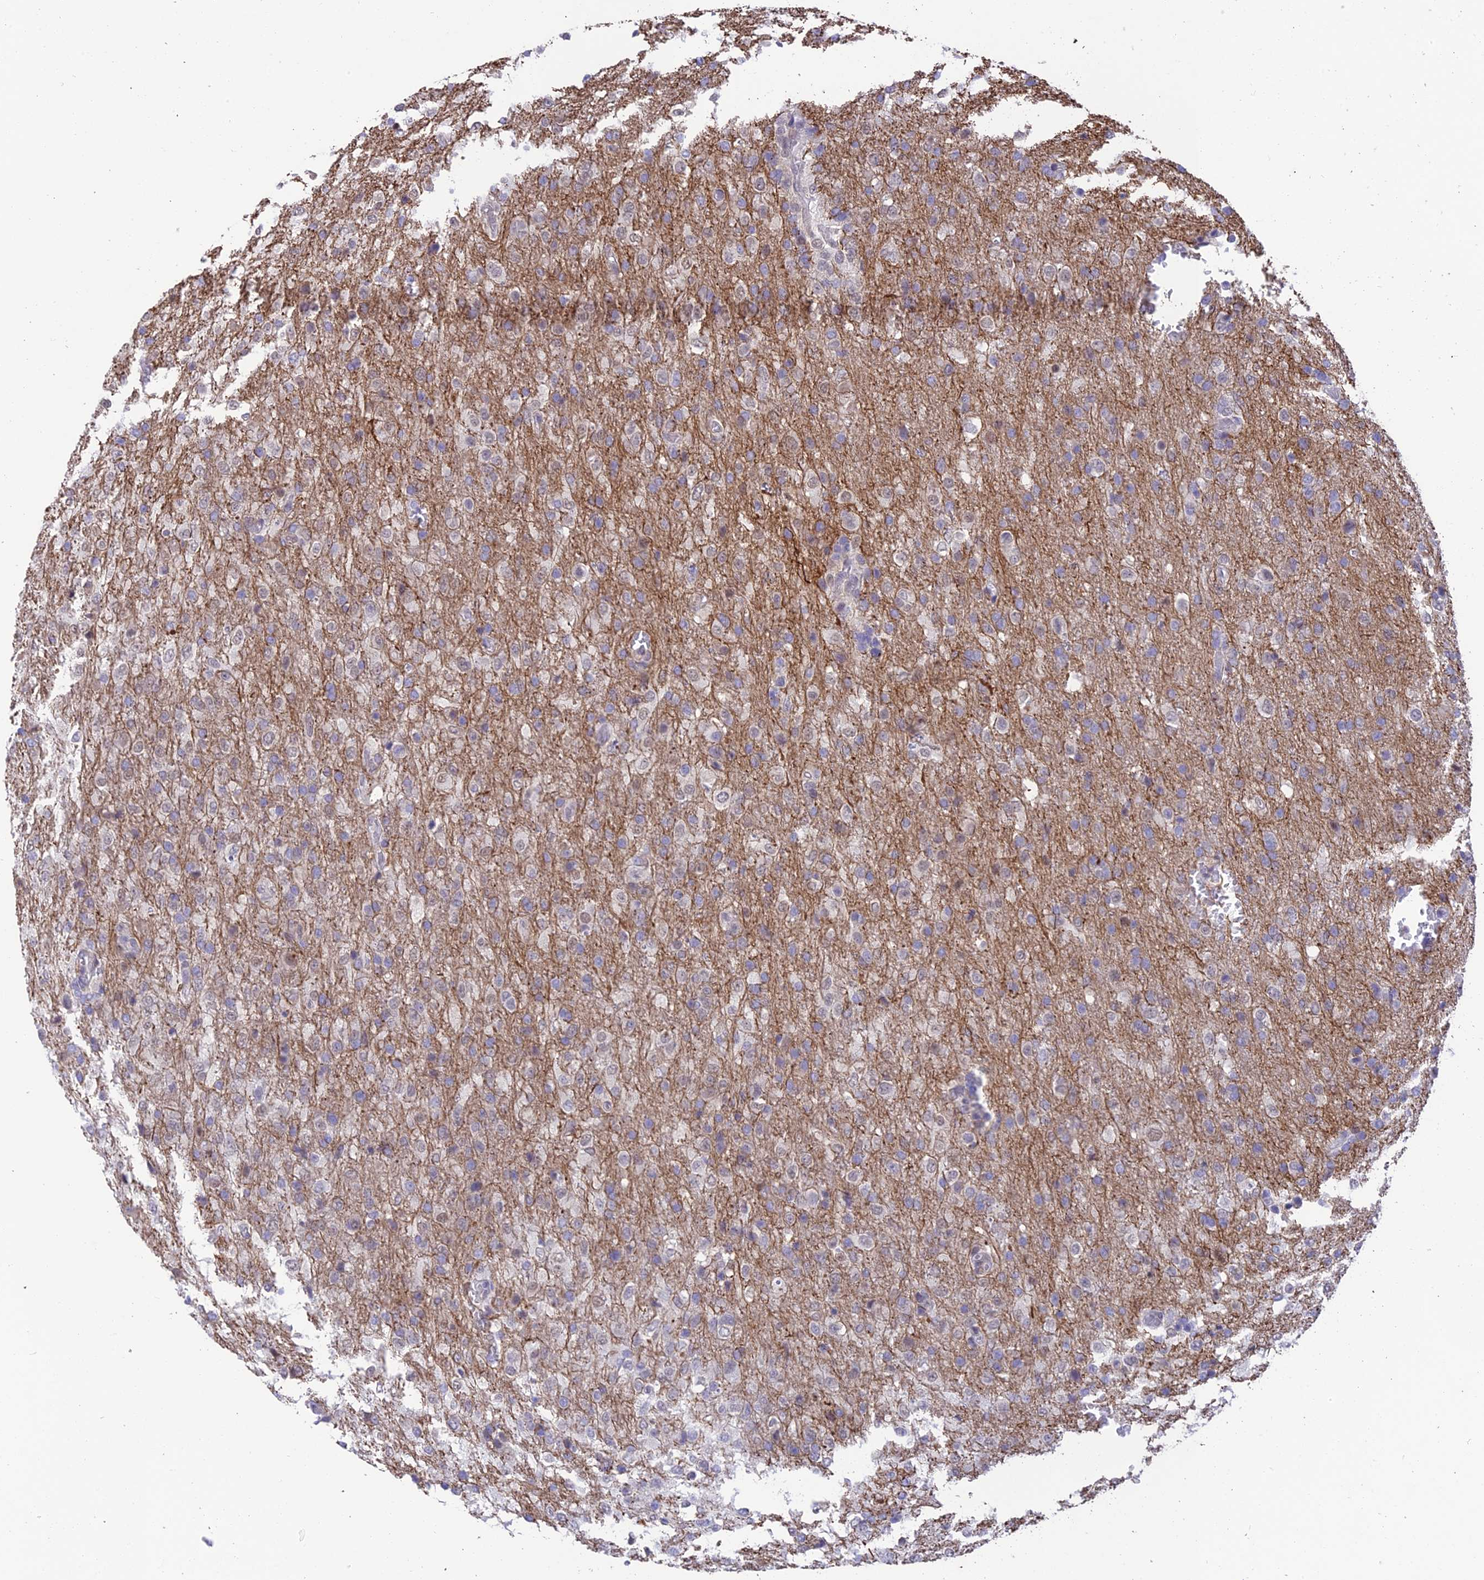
{"staining": {"intensity": "negative", "quantity": "none", "location": "none"}, "tissue": "glioma", "cell_type": "Tumor cells", "image_type": "cancer", "snomed": [{"axis": "morphology", "description": "Glioma, malignant, High grade"}, {"axis": "topography", "description": "Brain"}], "caption": "Immunohistochemistry image of human malignant glioma (high-grade) stained for a protein (brown), which shows no positivity in tumor cells.", "gene": "BMT2", "patient": {"sex": "female", "age": 74}}